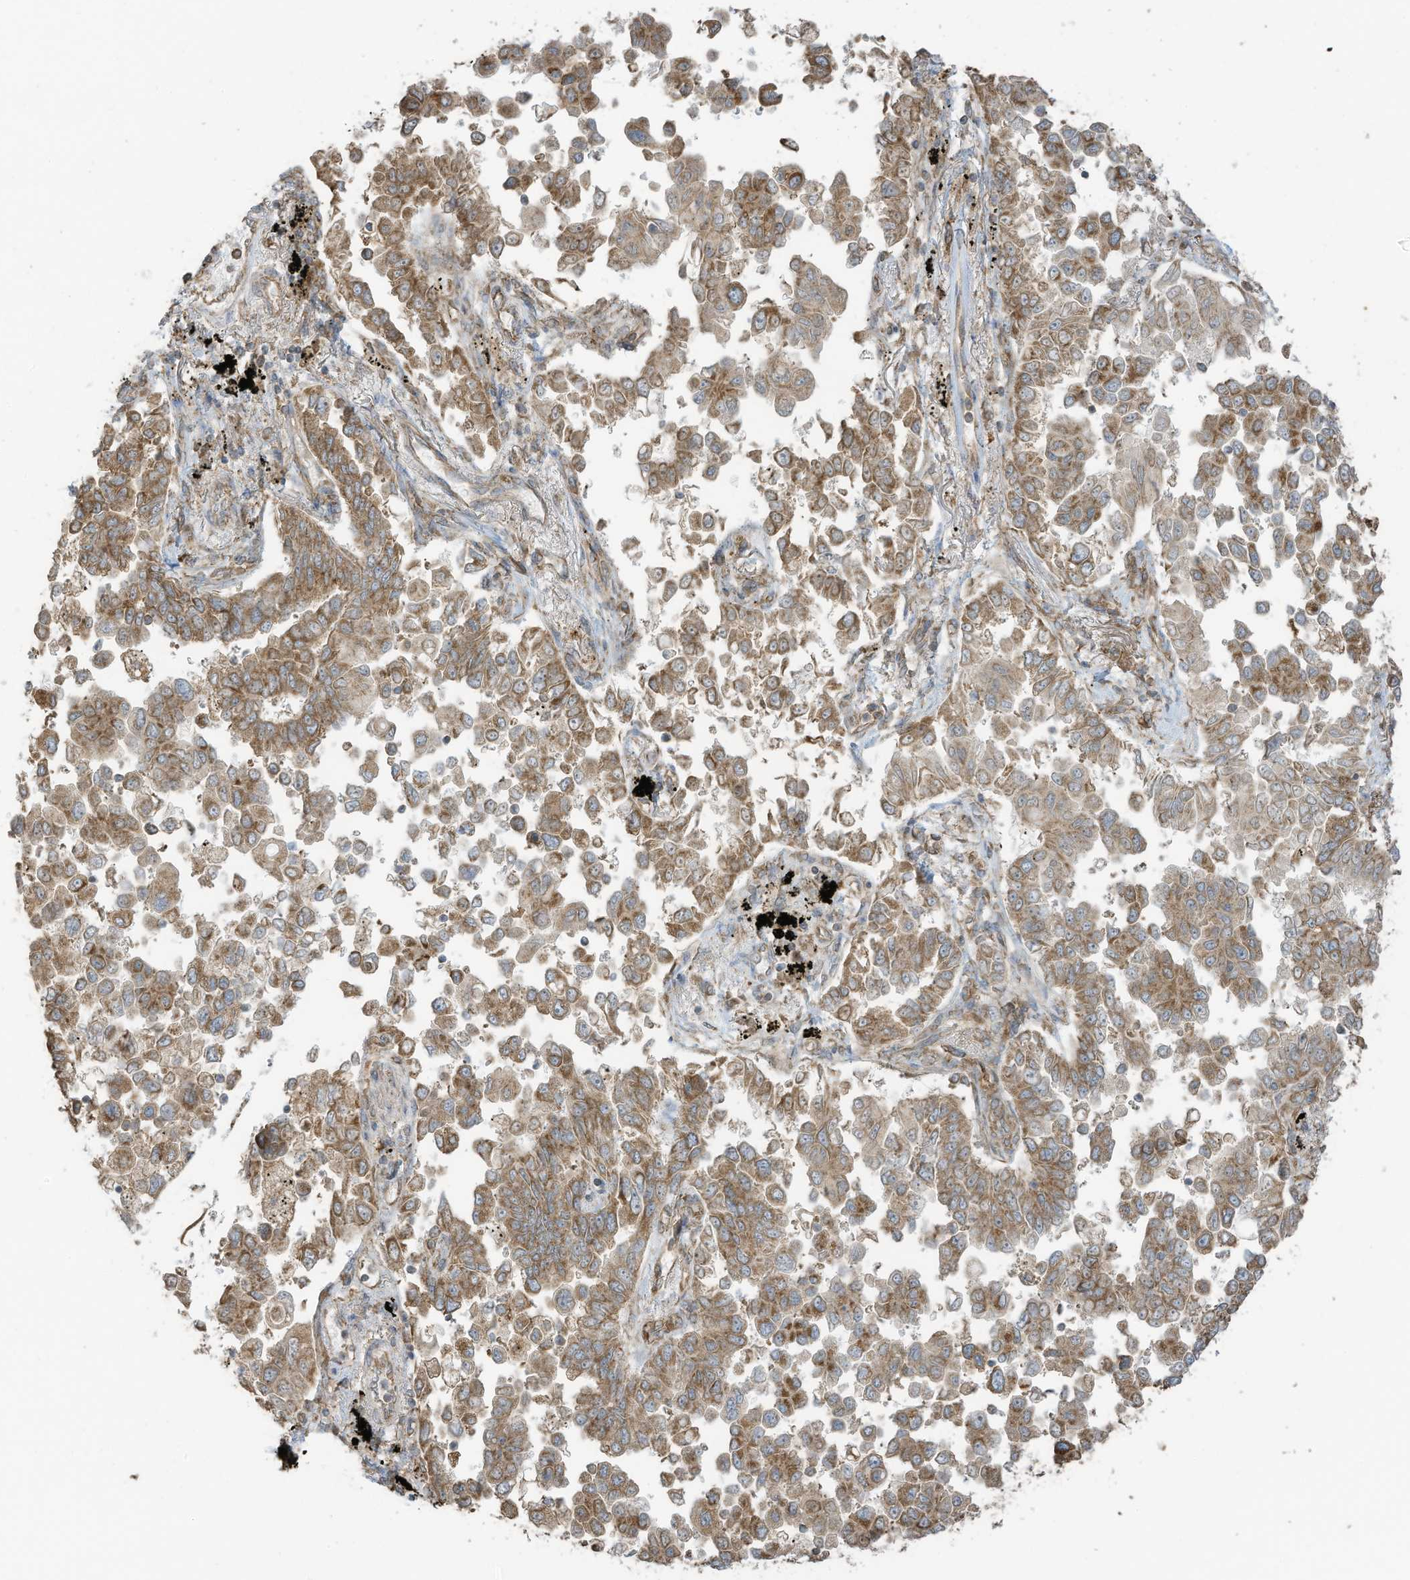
{"staining": {"intensity": "moderate", "quantity": ">75%", "location": "cytoplasmic/membranous"}, "tissue": "lung cancer", "cell_type": "Tumor cells", "image_type": "cancer", "snomed": [{"axis": "morphology", "description": "Adenocarcinoma, NOS"}, {"axis": "topography", "description": "Lung"}], "caption": "Immunohistochemistry (IHC) image of neoplastic tissue: lung adenocarcinoma stained using immunohistochemistry reveals medium levels of moderate protein expression localized specifically in the cytoplasmic/membranous of tumor cells, appearing as a cytoplasmic/membranous brown color.", "gene": "CGAS", "patient": {"sex": "female", "age": 67}}